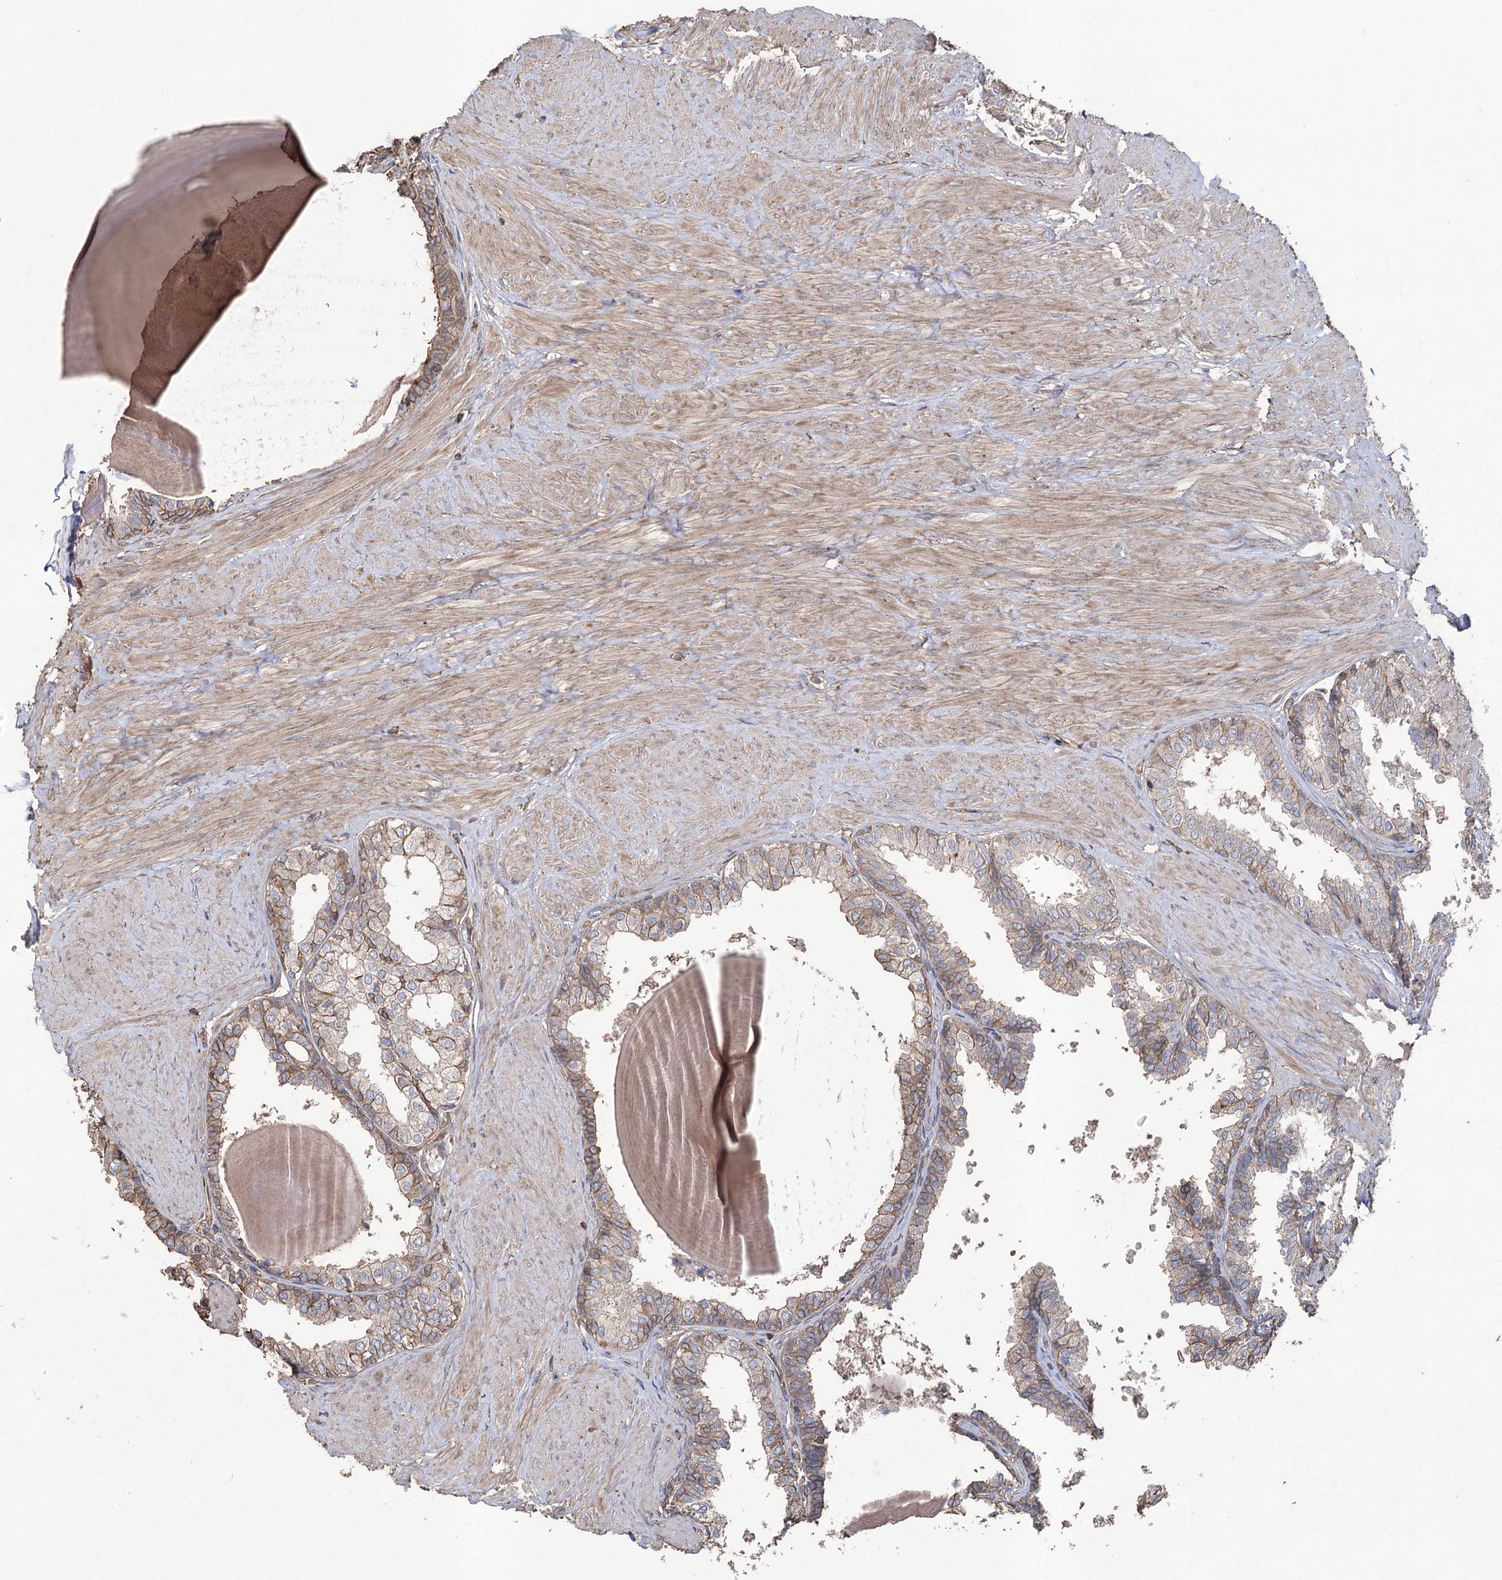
{"staining": {"intensity": "moderate", "quantity": "25%-75%", "location": "cytoplasmic/membranous"}, "tissue": "prostate", "cell_type": "Glandular cells", "image_type": "normal", "snomed": [{"axis": "morphology", "description": "Normal tissue, NOS"}, {"axis": "topography", "description": "Prostate"}], "caption": "Immunohistochemistry (IHC) (DAB (3,3'-diaminobenzidine)) staining of unremarkable prostate reveals moderate cytoplasmic/membranous protein staining in approximately 25%-75% of glandular cells.", "gene": "FAM13B", "patient": {"sex": "male", "age": 48}}